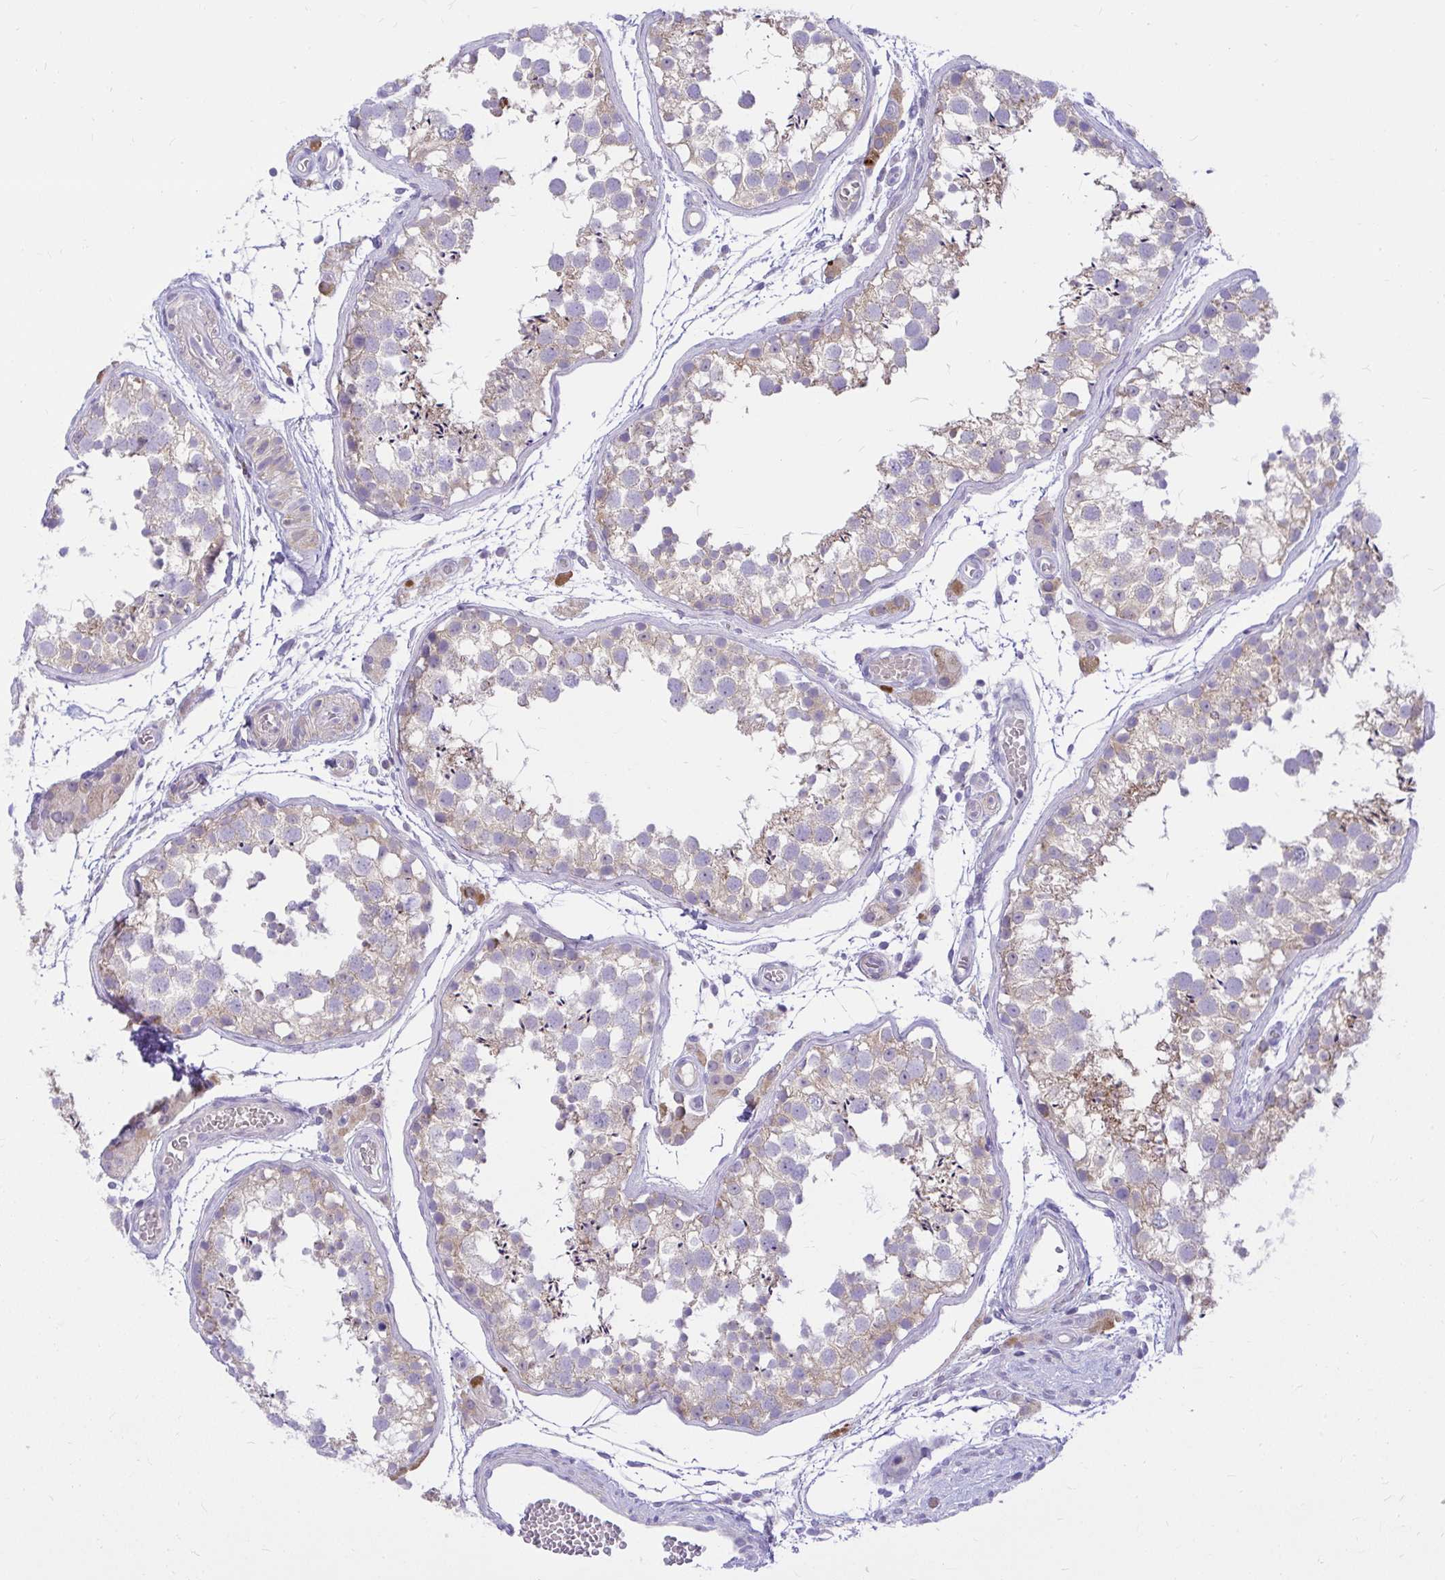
{"staining": {"intensity": "weak", "quantity": "25%-75%", "location": "cytoplasmic/membranous"}, "tissue": "testis", "cell_type": "Cells in seminiferous ducts", "image_type": "normal", "snomed": [{"axis": "morphology", "description": "Normal tissue, NOS"}, {"axis": "morphology", "description": "Seminoma, NOS"}, {"axis": "topography", "description": "Testis"}], "caption": "Immunohistochemistry (IHC) staining of benign testis, which reveals low levels of weak cytoplasmic/membranous positivity in approximately 25%-75% of cells in seminiferous ducts indicating weak cytoplasmic/membranous protein staining. The staining was performed using DAB (brown) for protein detection and nuclei were counterstained in hematoxylin (blue).", "gene": "PKN3", "patient": {"sex": "male", "age": 29}}